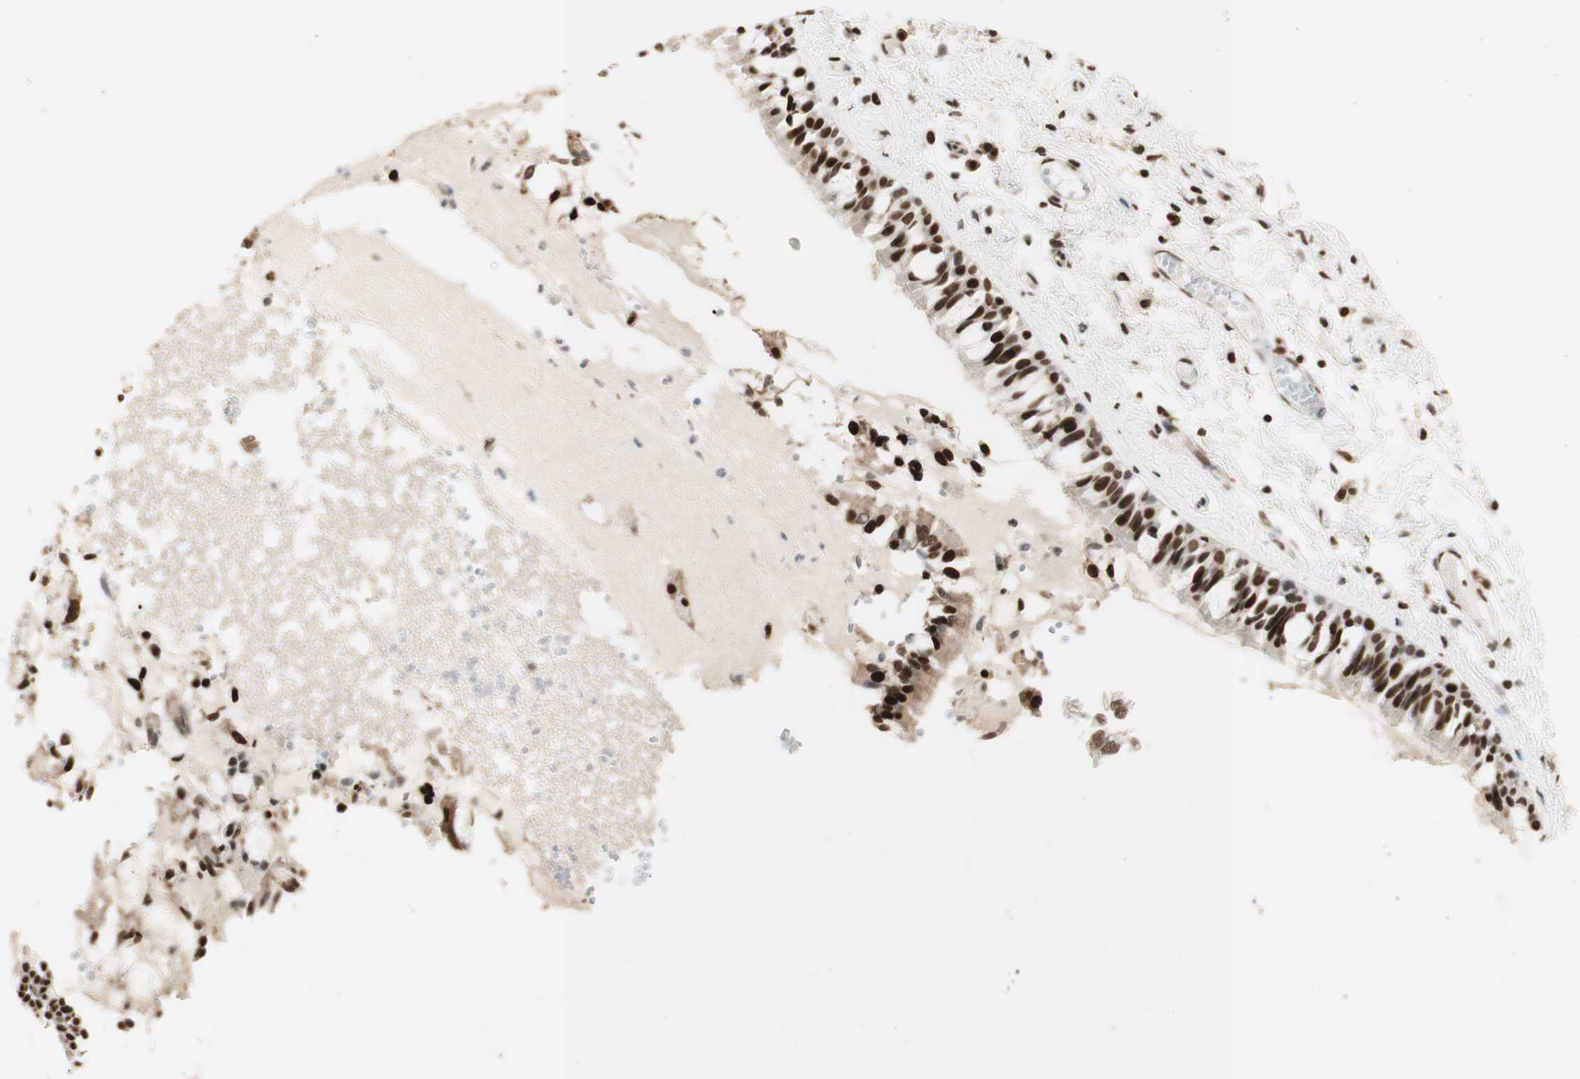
{"staining": {"intensity": "strong", "quantity": ">75%", "location": "nuclear"}, "tissue": "bronchus", "cell_type": "Respiratory epithelial cells", "image_type": "normal", "snomed": [{"axis": "morphology", "description": "Normal tissue, NOS"}, {"axis": "morphology", "description": "Inflammation, NOS"}, {"axis": "topography", "description": "Cartilage tissue"}, {"axis": "topography", "description": "Lung"}], "caption": "An immunohistochemistry histopathology image of benign tissue is shown. Protein staining in brown labels strong nuclear positivity in bronchus within respiratory epithelial cells. The protein of interest is stained brown, and the nuclei are stained in blue (DAB IHC with brightfield microscopy, high magnification).", "gene": "HNRNPA2B1", "patient": {"sex": "male", "age": 71}}